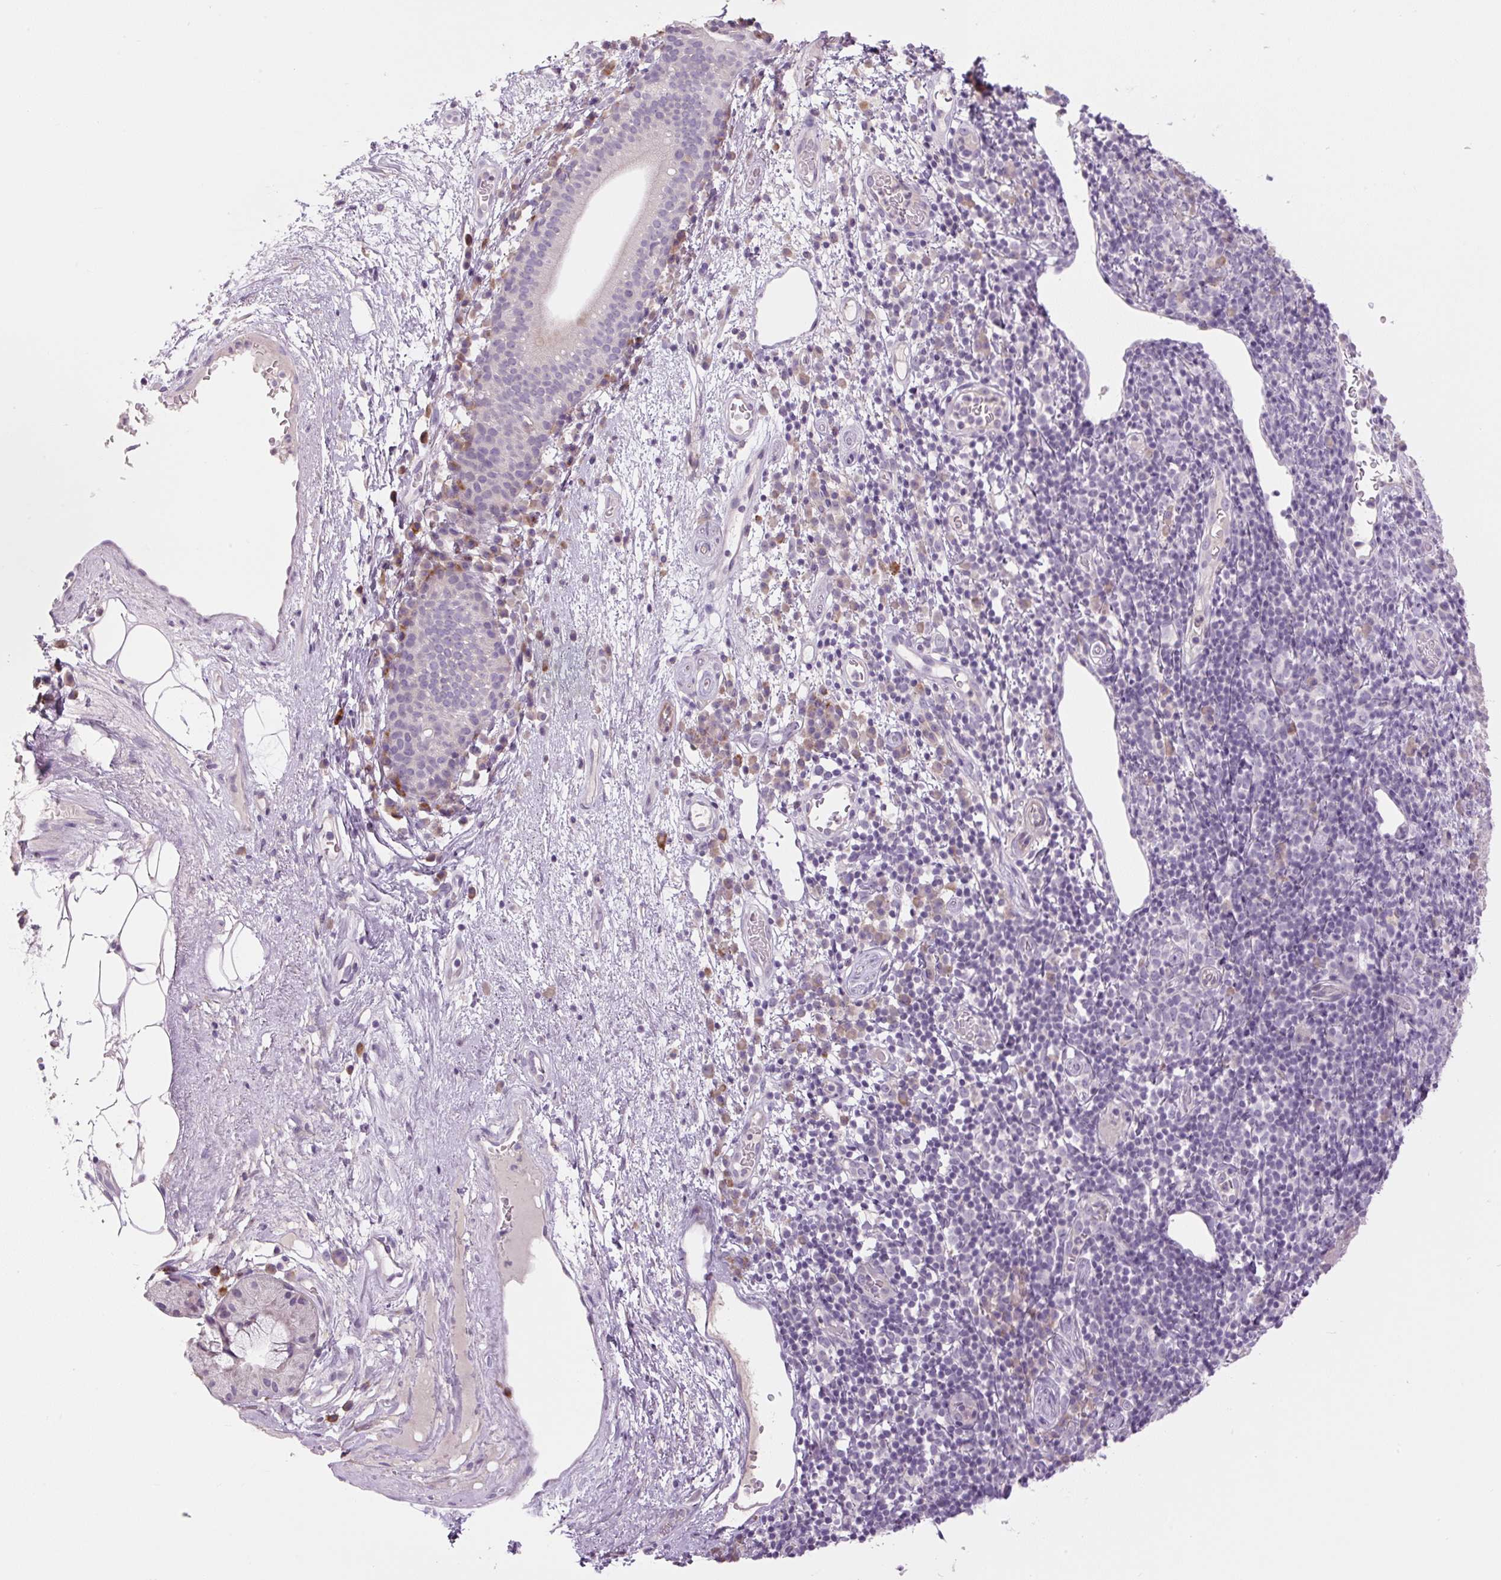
{"staining": {"intensity": "weak", "quantity": "<25%", "location": "cytoplasmic/membranous"}, "tissue": "nasopharynx", "cell_type": "Respiratory epithelial cells", "image_type": "normal", "snomed": [{"axis": "morphology", "description": "Normal tissue, NOS"}, {"axis": "topography", "description": "Lymph node"}, {"axis": "topography", "description": "Cartilage tissue"}, {"axis": "topography", "description": "Nasopharynx"}], "caption": "A high-resolution image shows immunohistochemistry (IHC) staining of unremarkable nasopharynx, which displays no significant staining in respiratory epithelial cells. The staining was performed using DAB to visualize the protein expression in brown, while the nuclei were stained in blue with hematoxylin (Magnification: 20x).", "gene": "TMEM100", "patient": {"sex": "male", "age": 63}}